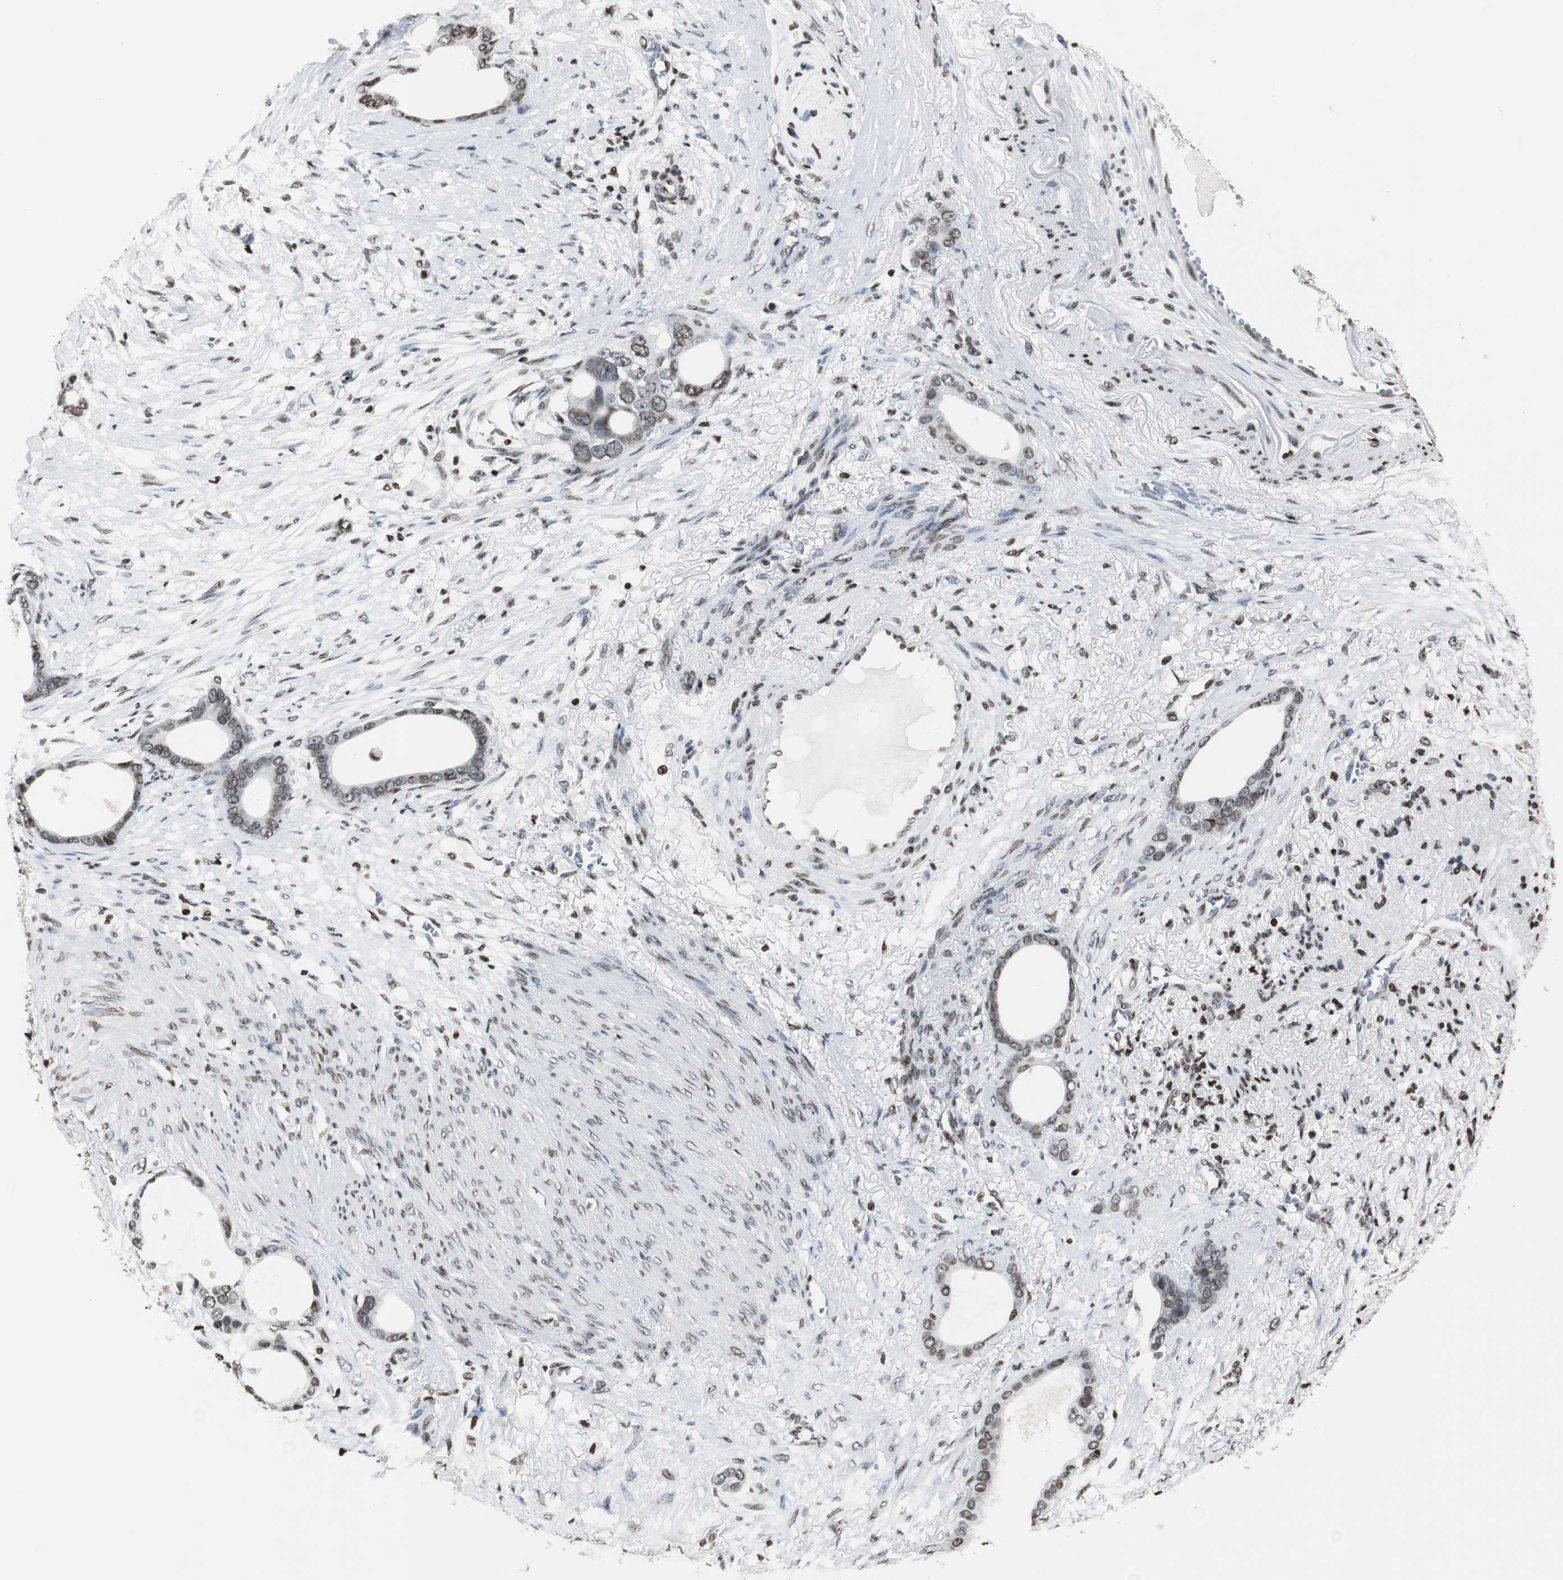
{"staining": {"intensity": "moderate", "quantity": ">75%", "location": "nuclear"}, "tissue": "stomach cancer", "cell_type": "Tumor cells", "image_type": "cancer", "snomed": [{"axis": "morphology", "description": "Adenocarcinoma, NOS"}, {"axis": "topography", "description": "Stomach"}], "caption": "Immunohistochemistry staining of adenocarcinoma (stomach), which displays medium levels of moderate nuclear positivity in about >75% of tumor cells indicating moderate nuclear protein staining. The staining was performed using DAB (brown) for protein detection and nuclei were counterstained in hematoxylin (blue).", "gene": "PAXIP1", "patient": {"sex": "female", "age": 75}}